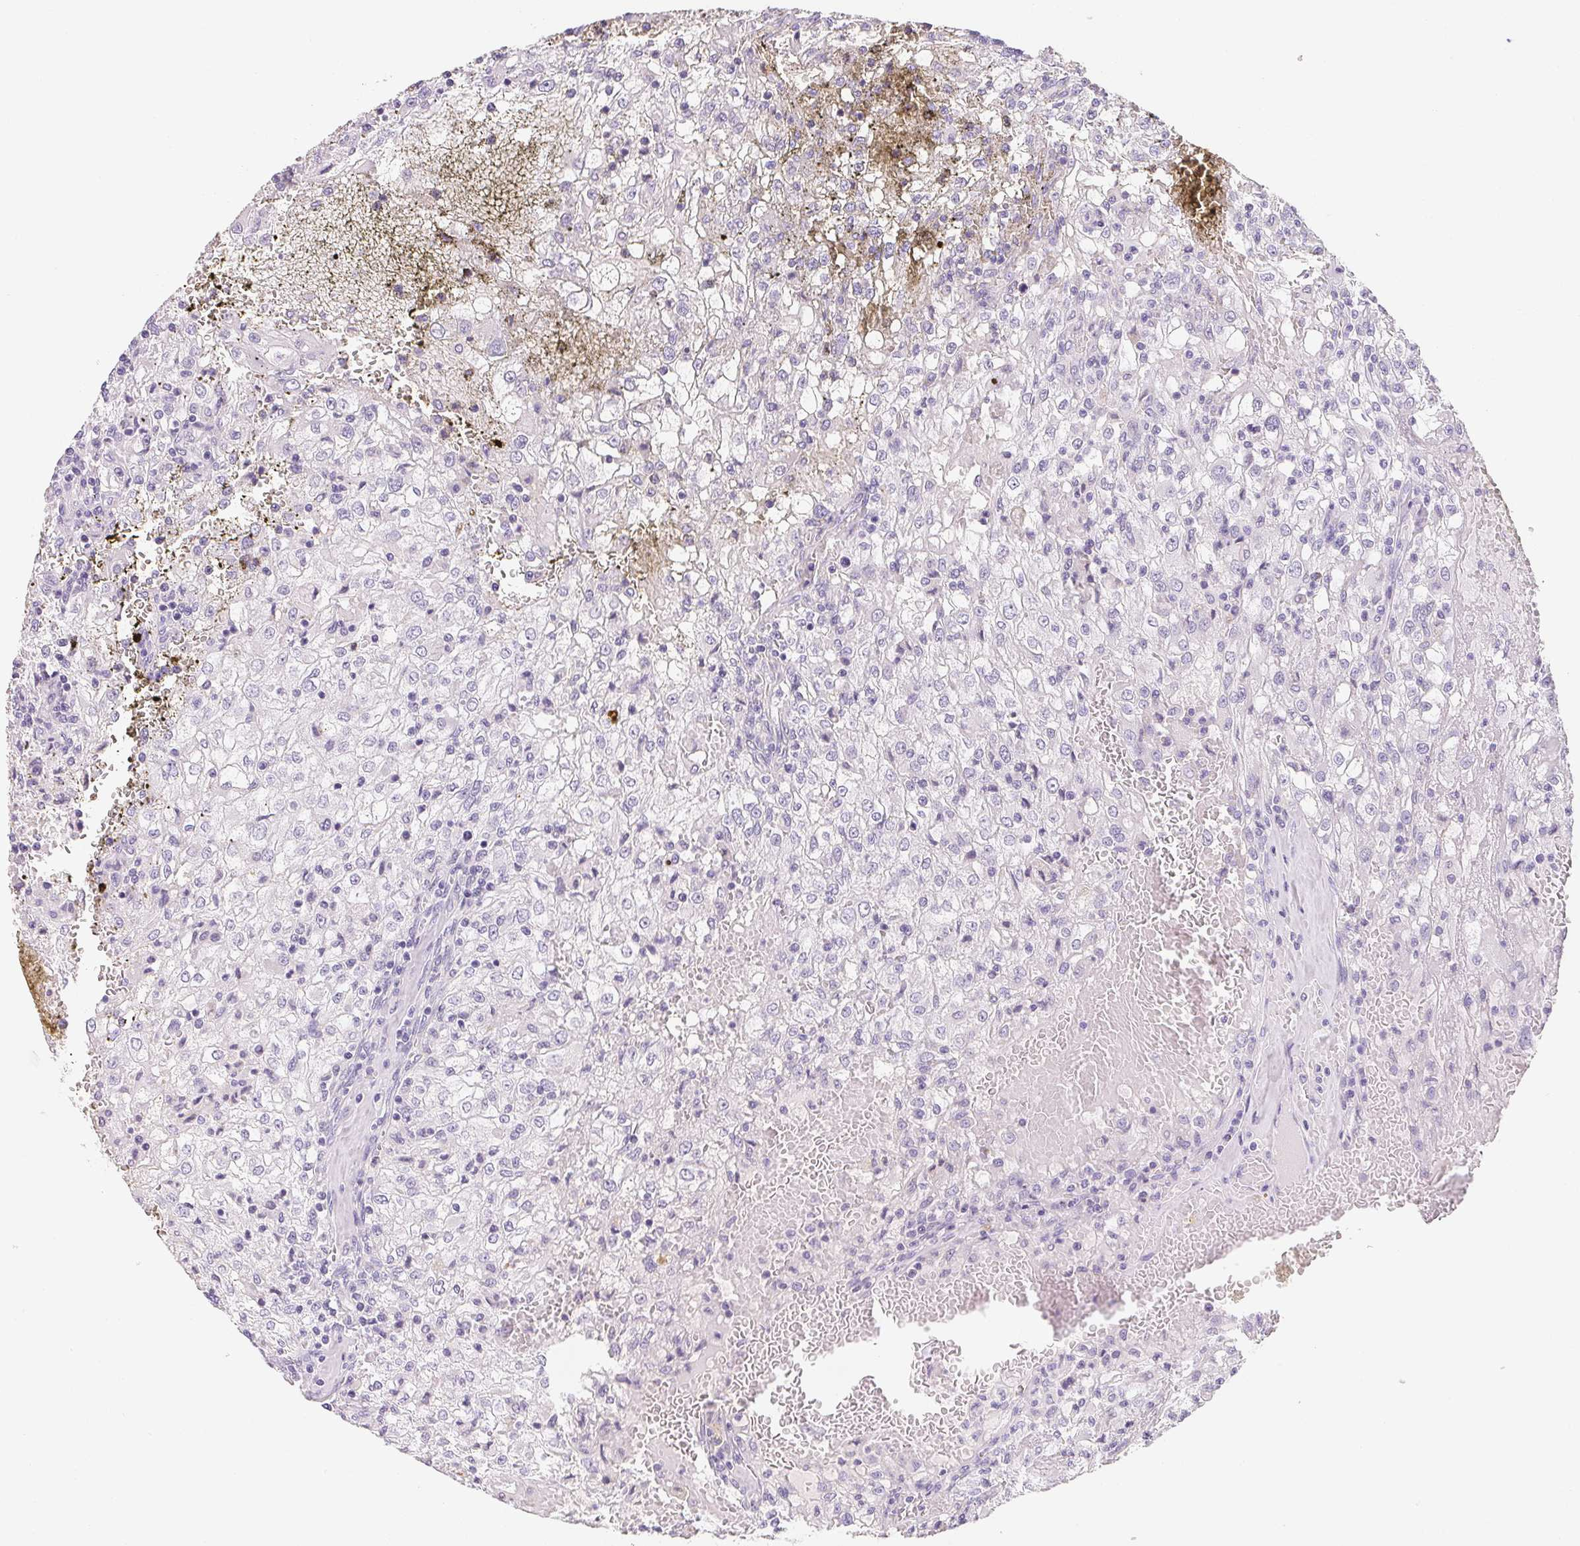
{"staining": {"intensity": "negative", "quantity": "none", "location": "none"}, "tissue": "renal cancer", "cell_type": "Tumor cells", "image_type": "cancer", "snomed": [{"axis": "morphology", "description": "Adenocarcinoma, NOS"}, {"axis": "topography", "description": "Kidney"}], "caption": "Renal cancer (adenocarcinoma) was stained to show a protein in brown. There is no significant positivity in tumor cells. The staining was performed using DAB to visualize the protein expression in brown, while the nuclei were stained in blue with hematoxylin (Magnification: 20x).", "gene": "ACP3", "patient": {"sex": "female", "age": 74}}